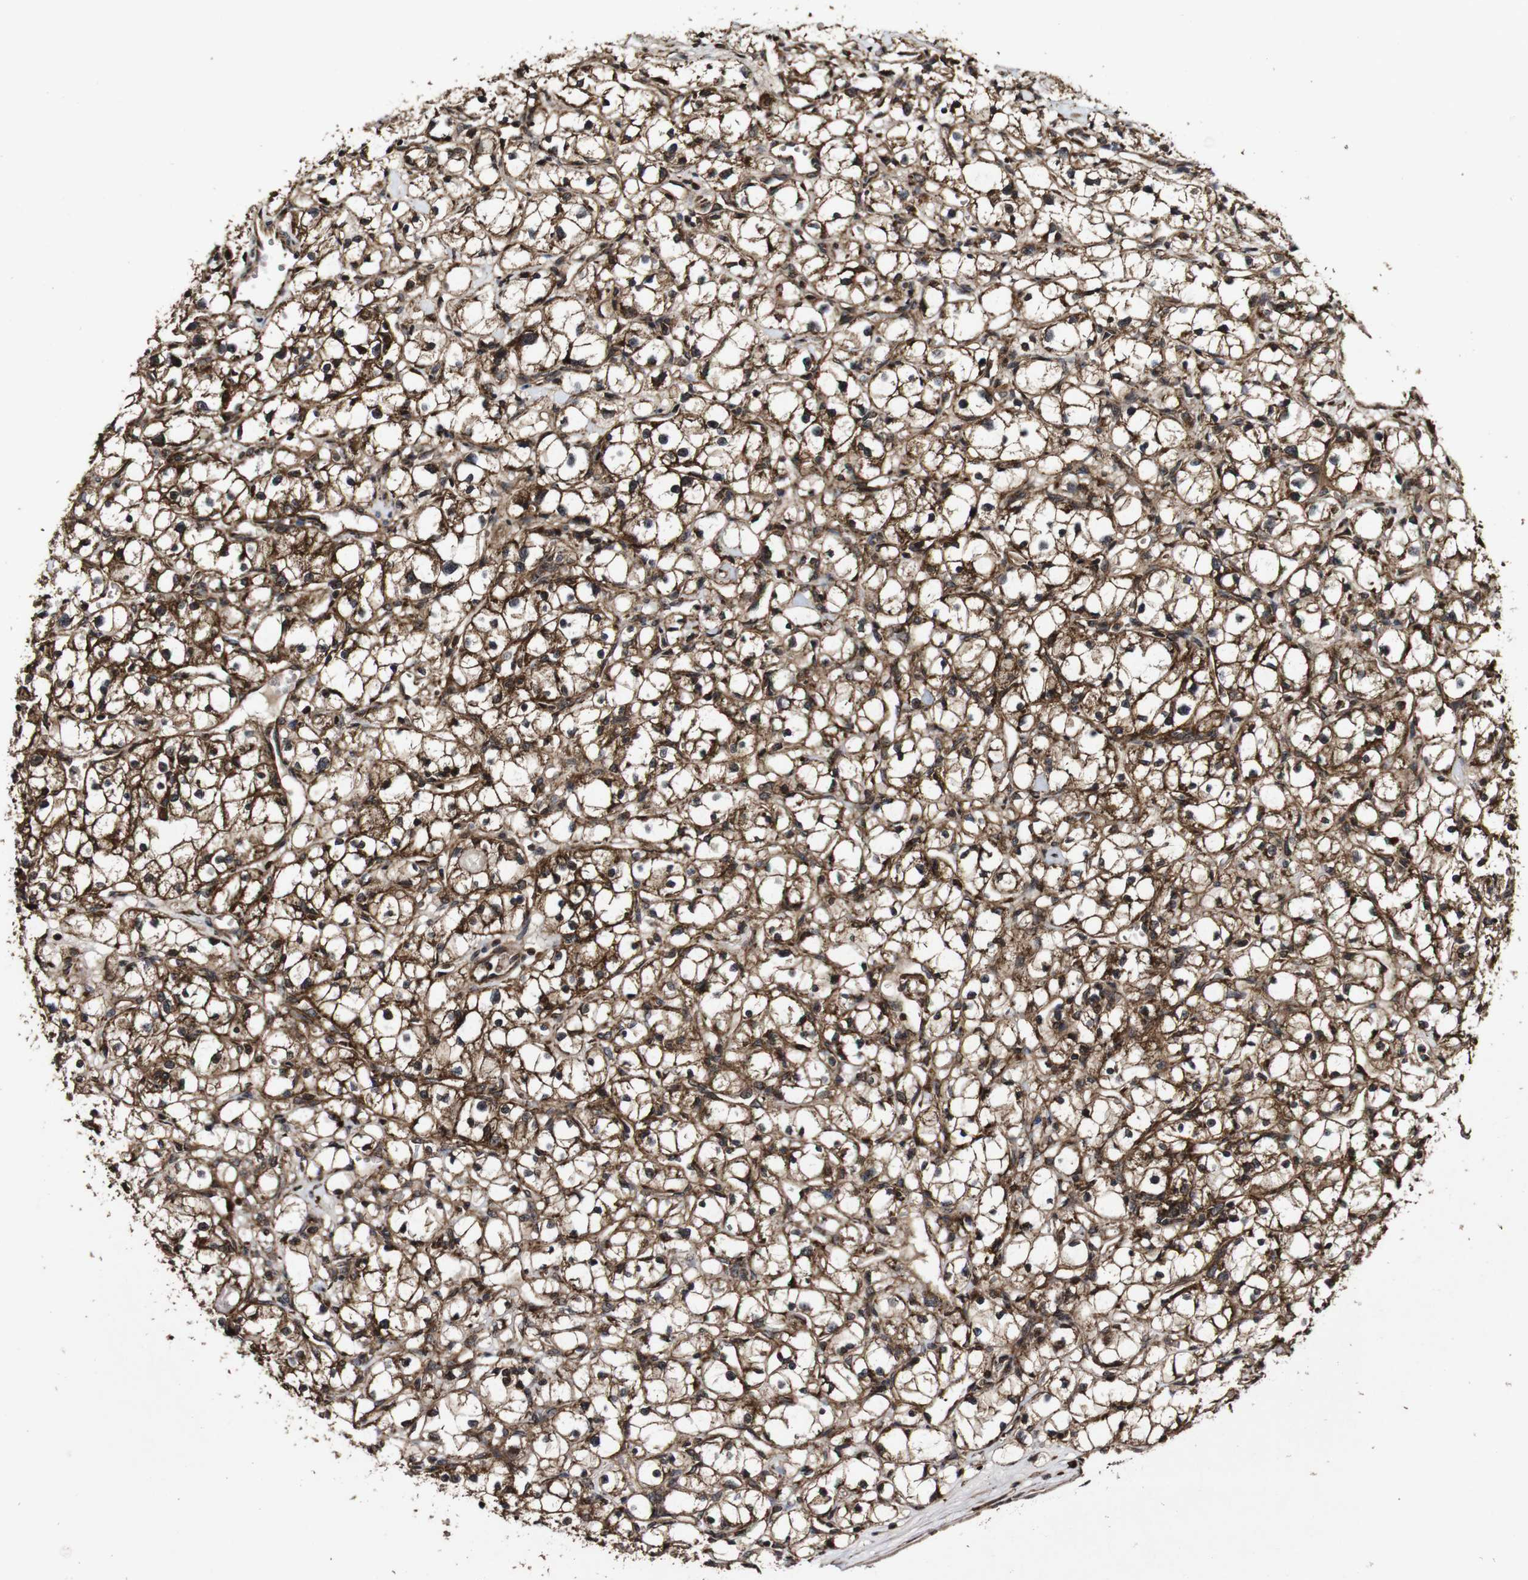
{"staining": {"intensity": "strong", "quantity": "25%-75%", "location": "cytoplasmic/membranous"}, "tissue": "renal cancer", "cell_type": "Tumor cells", "image_type": "cancer", "snomed": [{"axis": "morphology", "description": "Adenocarcinoma, NOS"}, {"axis": "topography", "description": "Kidney"}], "caption": "Adenocarcinoma (renal) stained with a brown dye displays strong cytoplasmic/membranous positive staining in approximately 25%-75% of tumor cells.", "gene": "BTN3A3", "patient": {"sex": "male", "age": 56}}